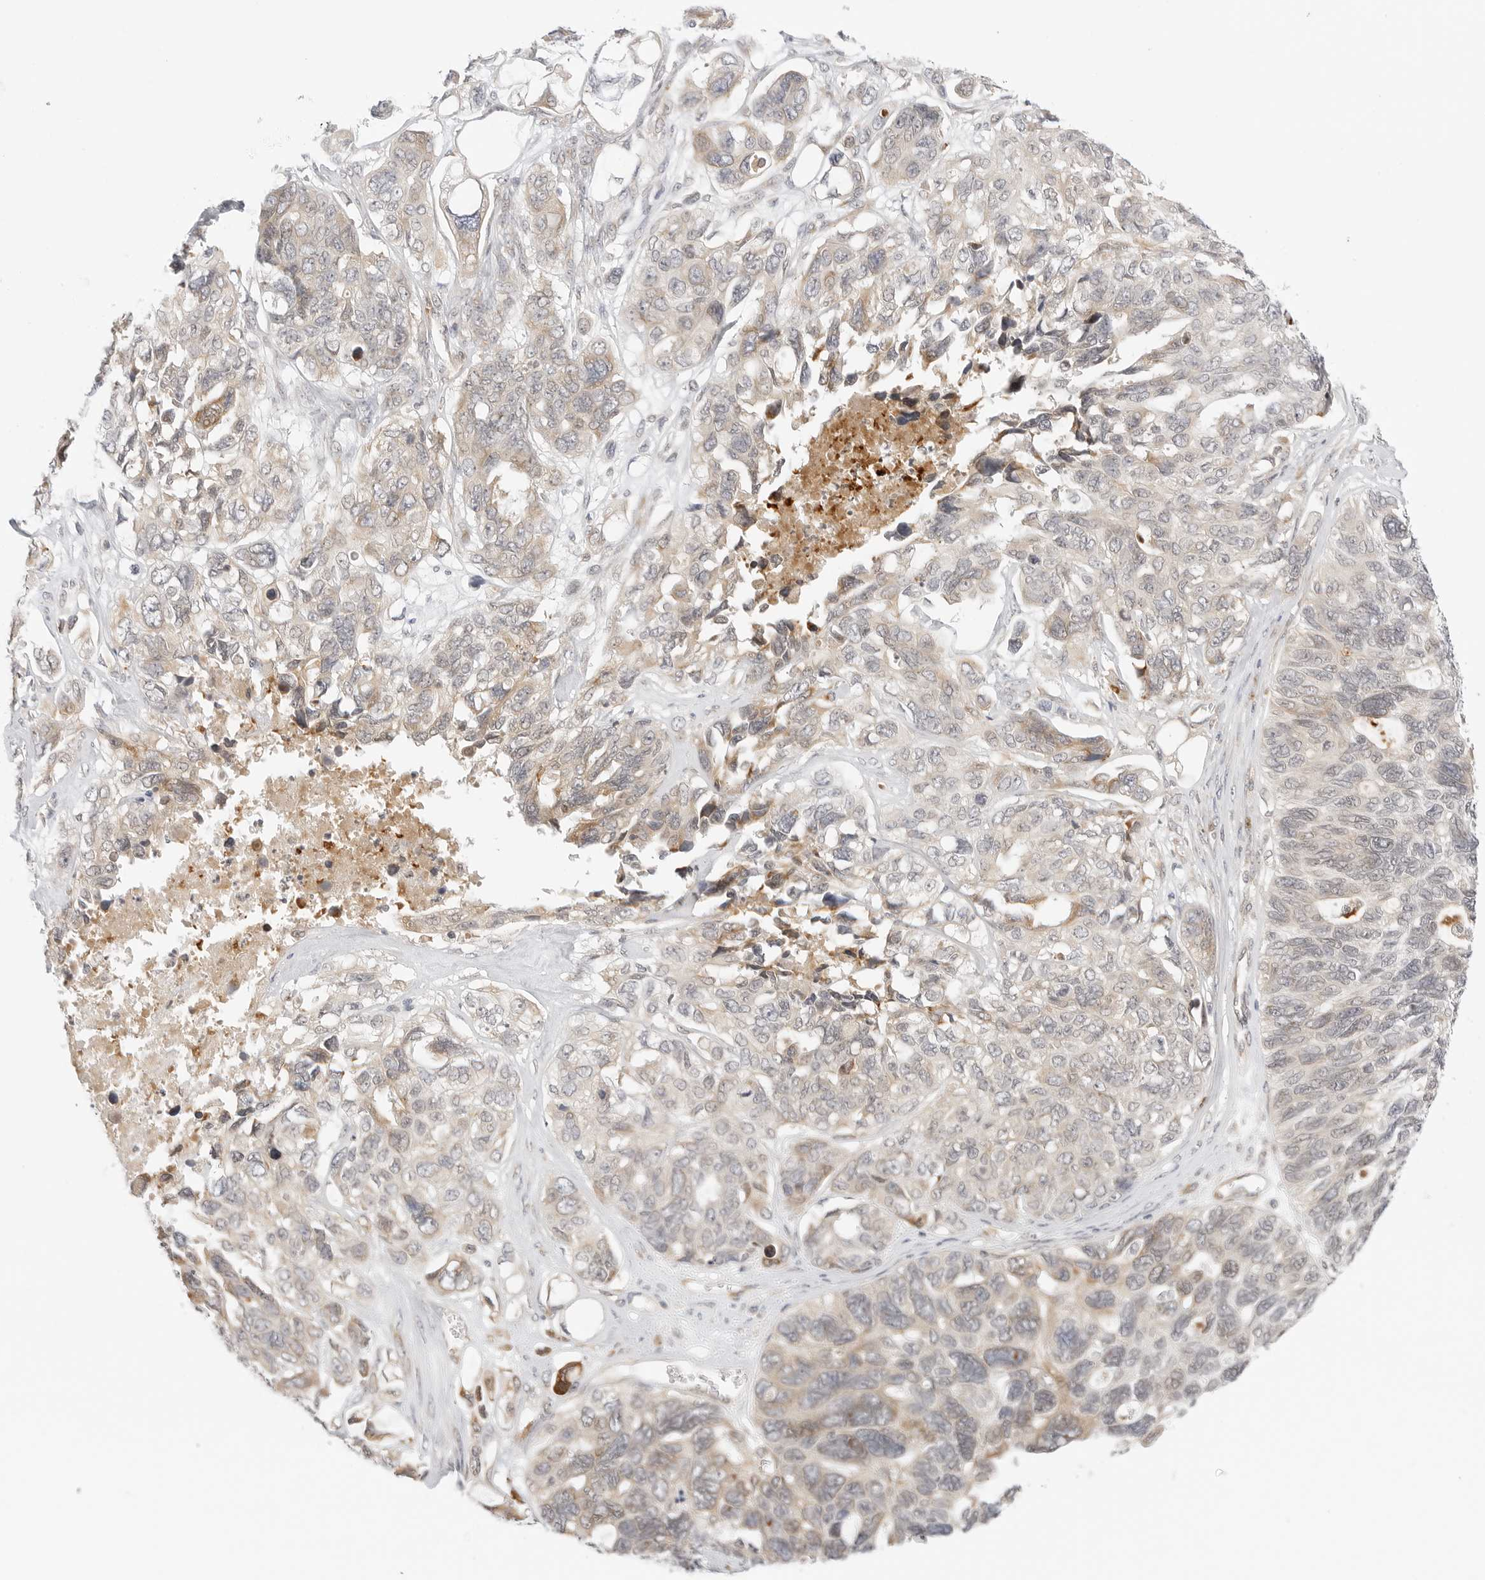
{"staining": {"intensity": "weak", "quantity": "25%-75%", "location": "cytoplasmic/membranous"}, "tissue": "ovarian cancer", "cell_type": "Tumor cells", "image_type": "cancer", "snomed": [{"axis": "morphology", "description": "Cystadenocarcinoma, serous, NOS"}, {"axis": "topography", "description": "Ovary"}], "caption": "Protein staining displays weak cytoplasmic/membranous expression in about 25%-75% of tumor cells in serous cystadenocarcinoma (ovarian).", "gene": "TCP1", "patient": {"sex": "female", "age": 79}}